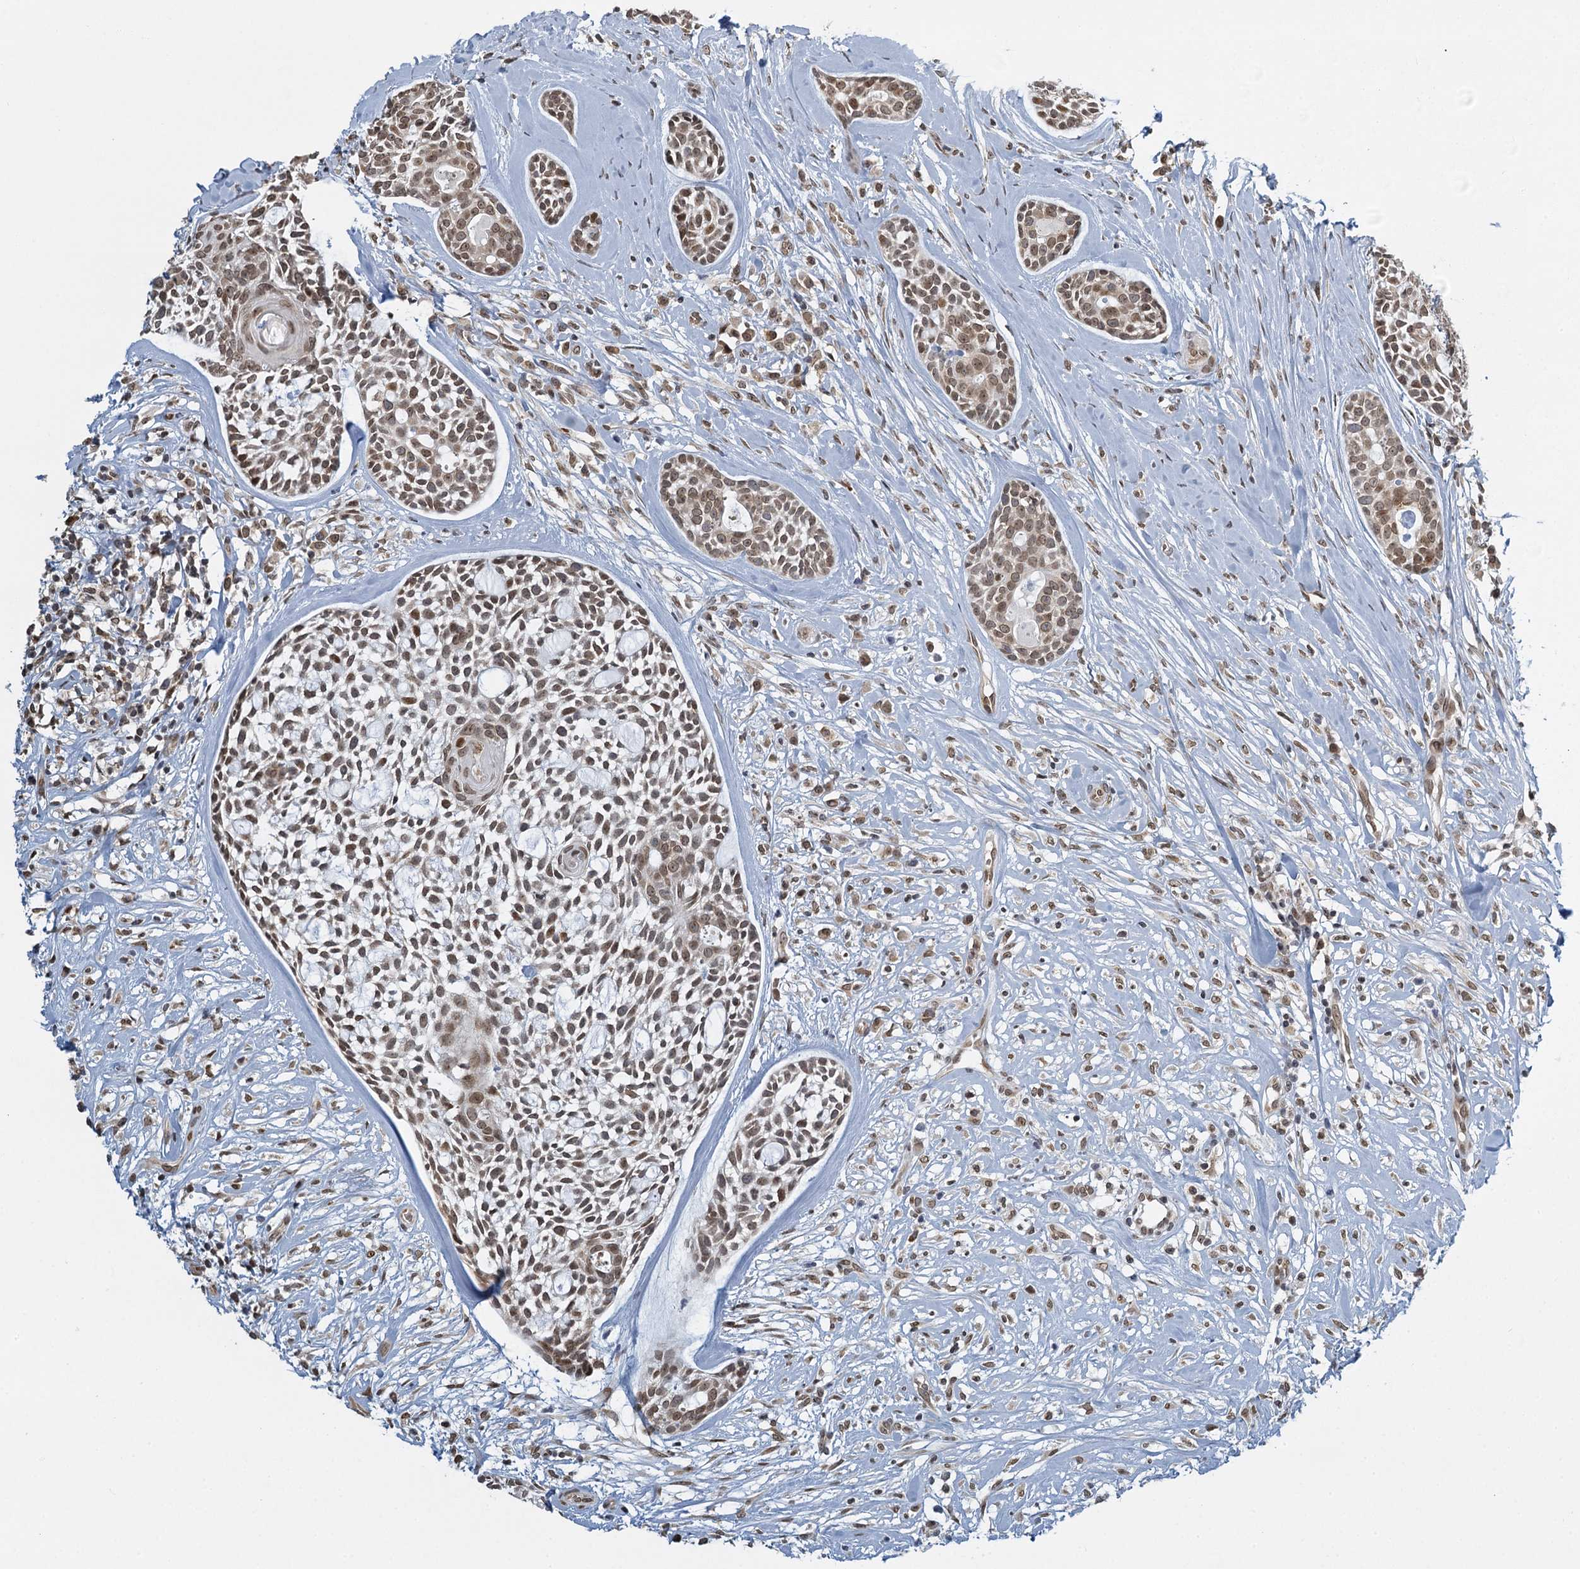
{"staining": {"intensity": "moderate", "quantity": ">75%", "location": "nuclear"}, "tissue": "head and neck cancer", "cell_type": "Tumor cells", "image_type": "cancer", "snomed": [{"axis": "morphology", "description": "Adenocarcinoma, NOS"}, {"axis": "topography", "description": "Subcutis"}, {"axis": "topography", "description": "Head-Neck"}], "caption": "Adenocarcinoma (head and neck) was stained to show a protein in brown. There is medium levels of moderate nuclear positivity in approximately >75% of tumor cells. (Brightfield microscopy of DAB IHC at high magnification).", "gene": "TREX1", "patient": {"sex": "female", "age": 73}}